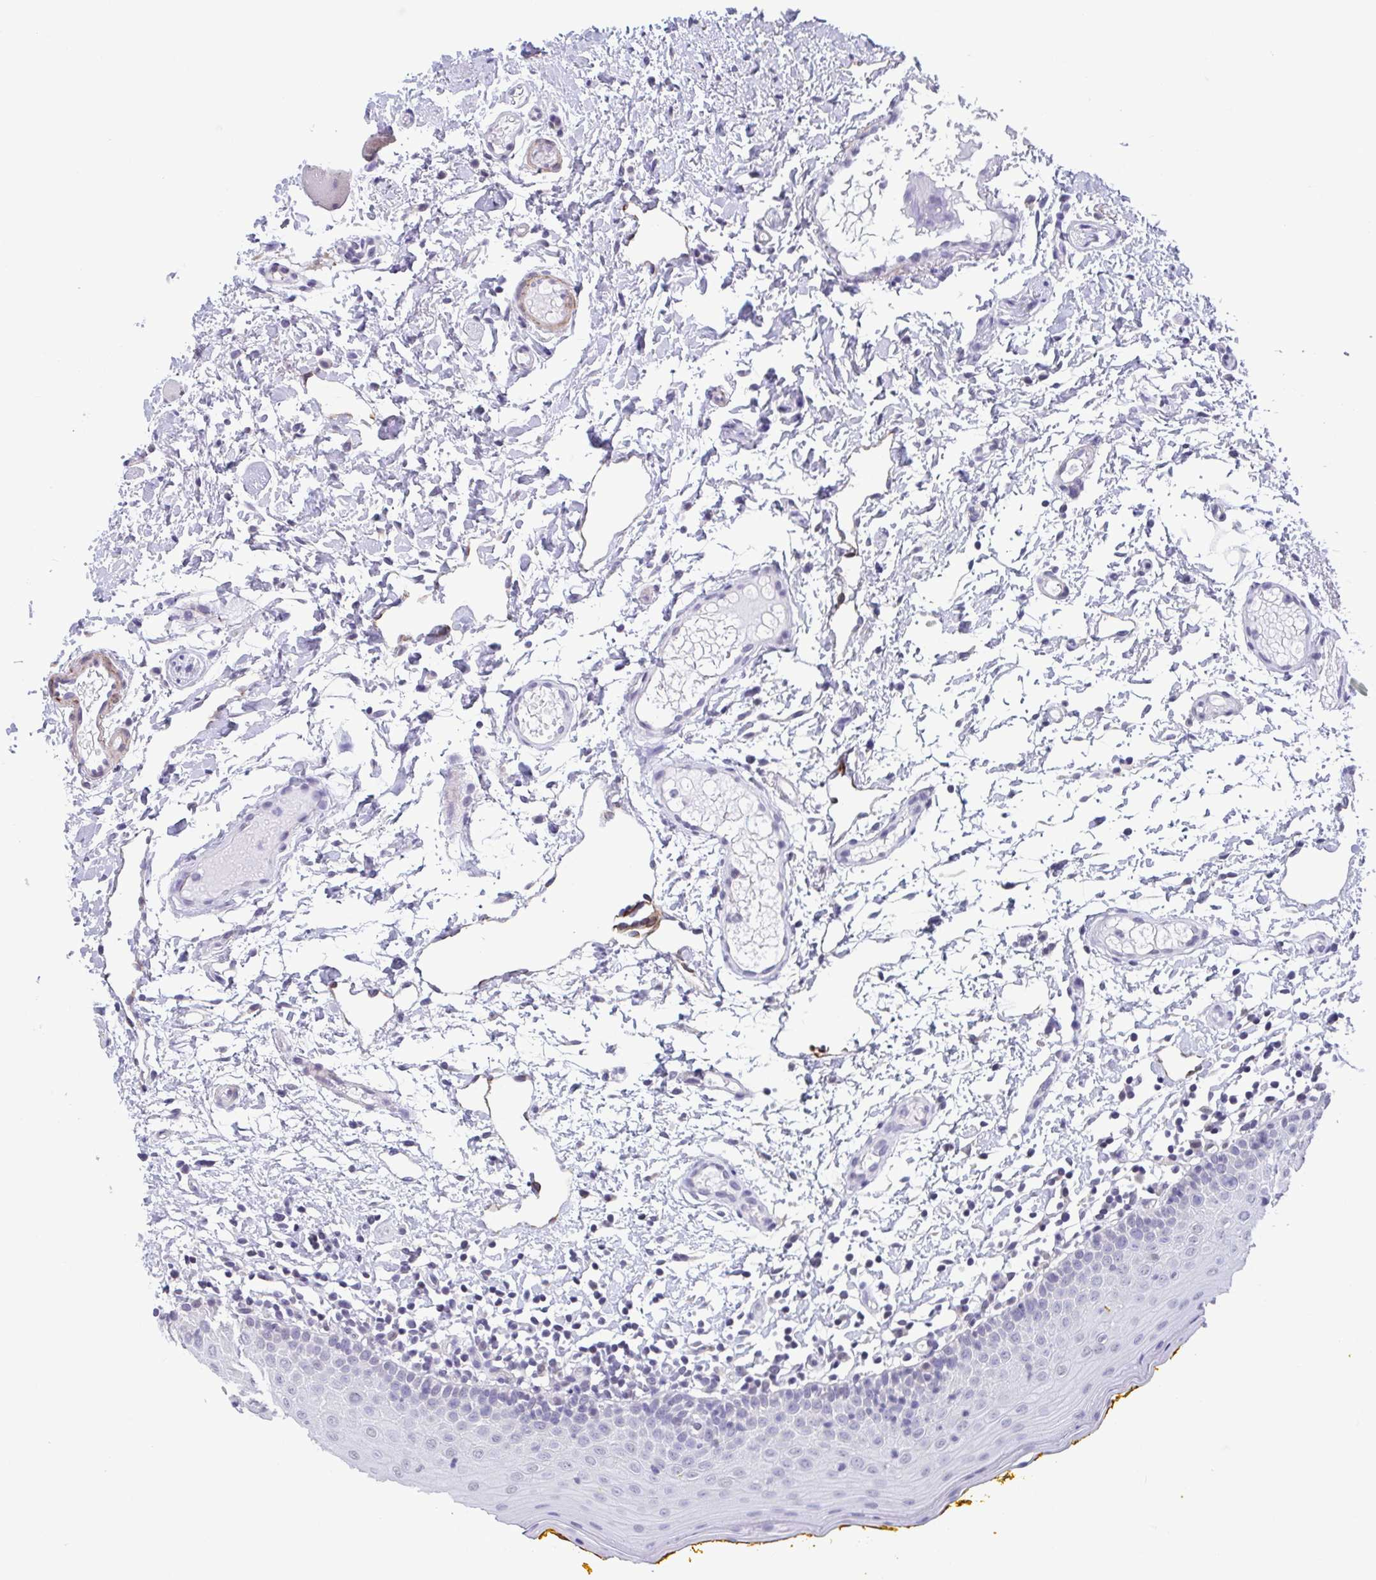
{"staining": {"intensity": "negative", "quantity": "none", "location": "none"}, "tissue": "oral mucosa", "cell_type": "Squamous epithelial cells", "image_type": "normal", "snomed": [{"axis": "morphology", "description": "Normal tissue, NOS"}, {"axis": "topography", "description": "Oral tissue"}, {"axis": "topography", "description": "Tounge, NOS"}], "caption": "A high-resolution photomicrograph shows immunohistochemistry staining of unremarkable oral mucosa, which shows no significant expression in squamous epithelial cells.", "gene": "TMEM92", "patient": {"sex": "female", "age": 58}}